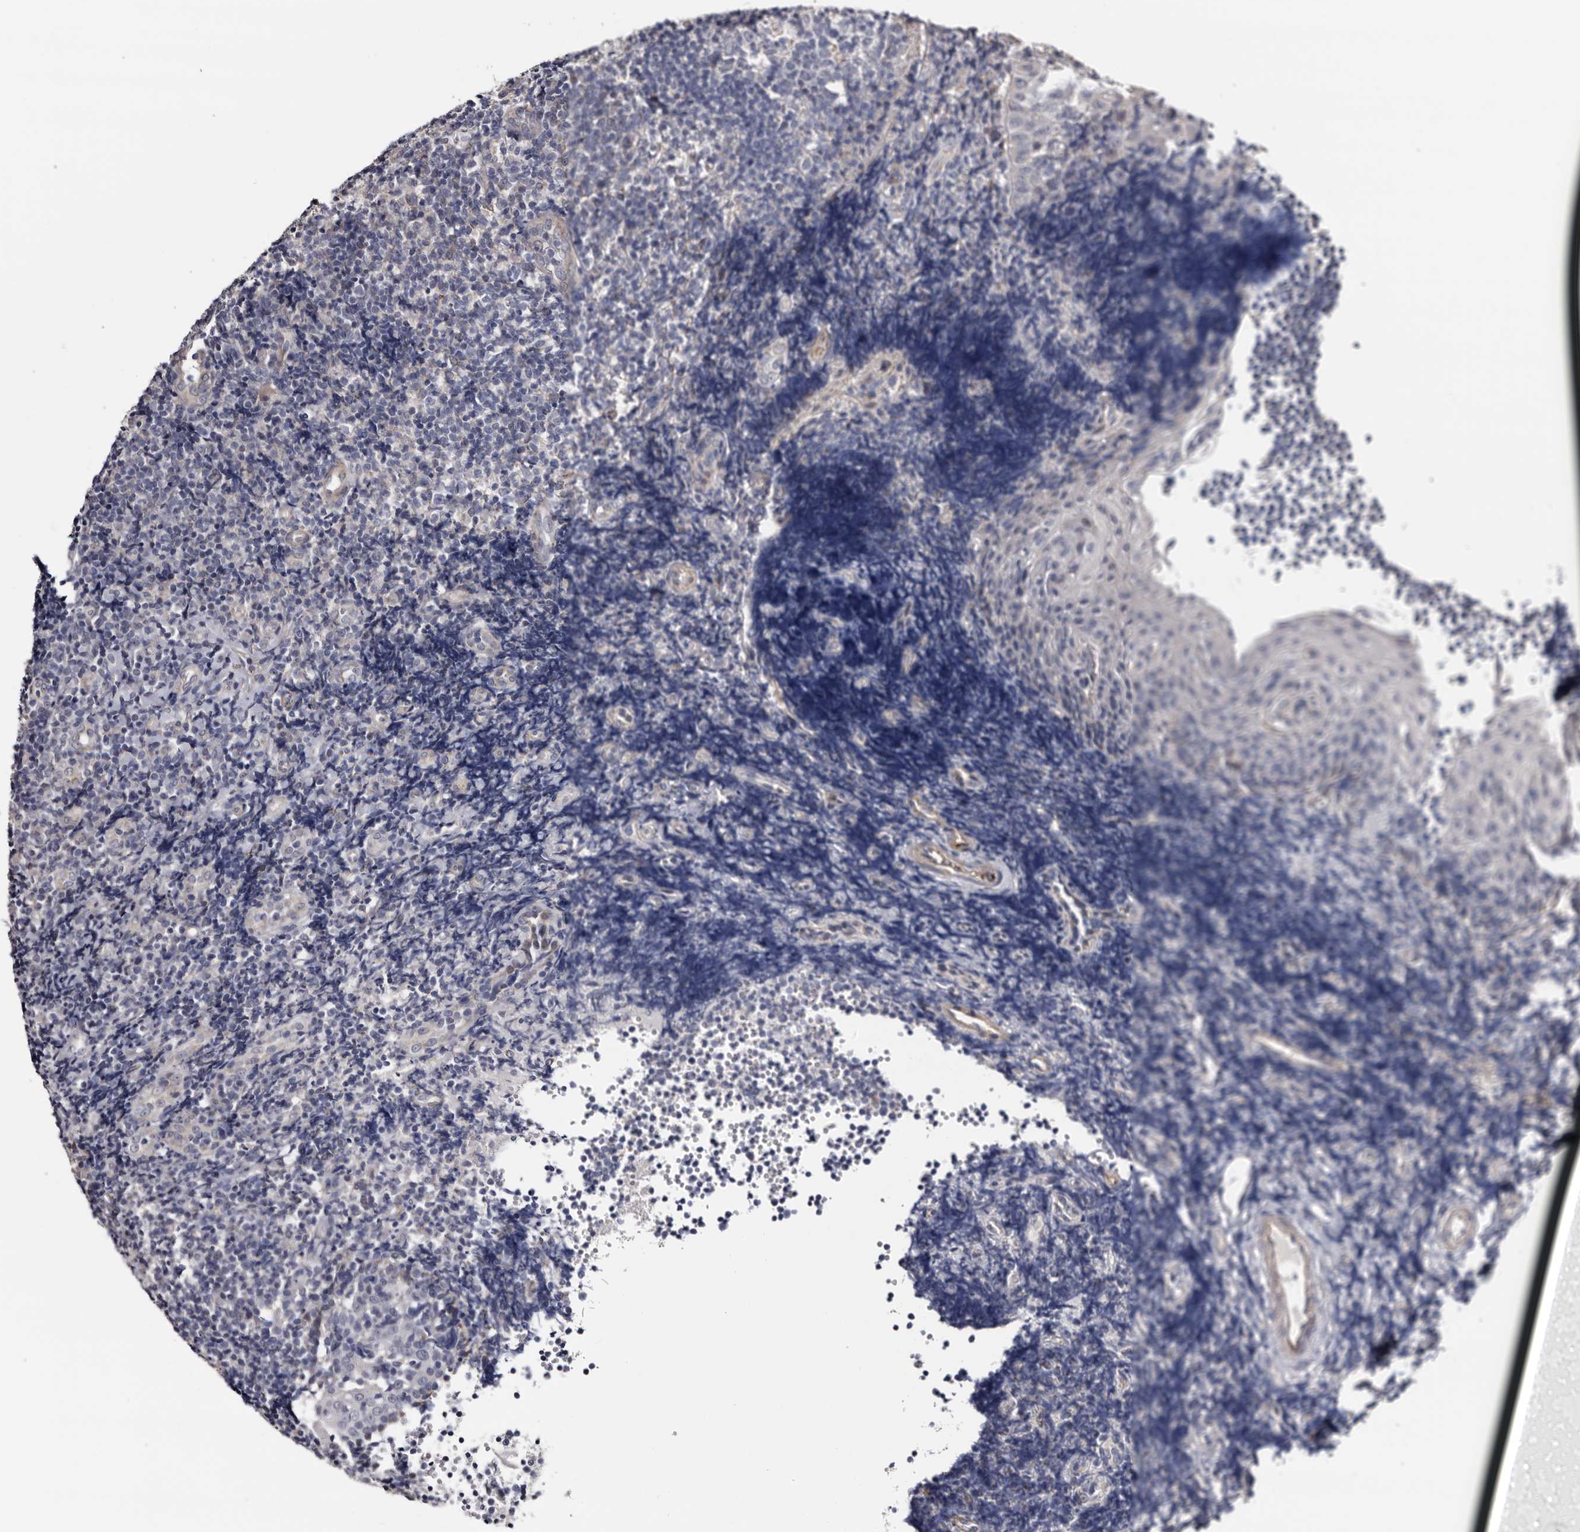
{"staining": {"intensity": "negative", "quantity": "none", "location": "none"}, "tissue": "tonsil", "cell_type": "Germinal center cells", "image_type": "normal", "snomed": [{"axis": "morphology", "description": "Normal tissue, NOS"}, {"axis": "topography", "description": "Tonsil"}], "caption": "Immunohistochemistry image of normal human tonsil stained for a protein (brown), which shows no expression in germinal center cells.", "gene": "ARMCX2", "patient": {"sex": "female", "age": 40}}